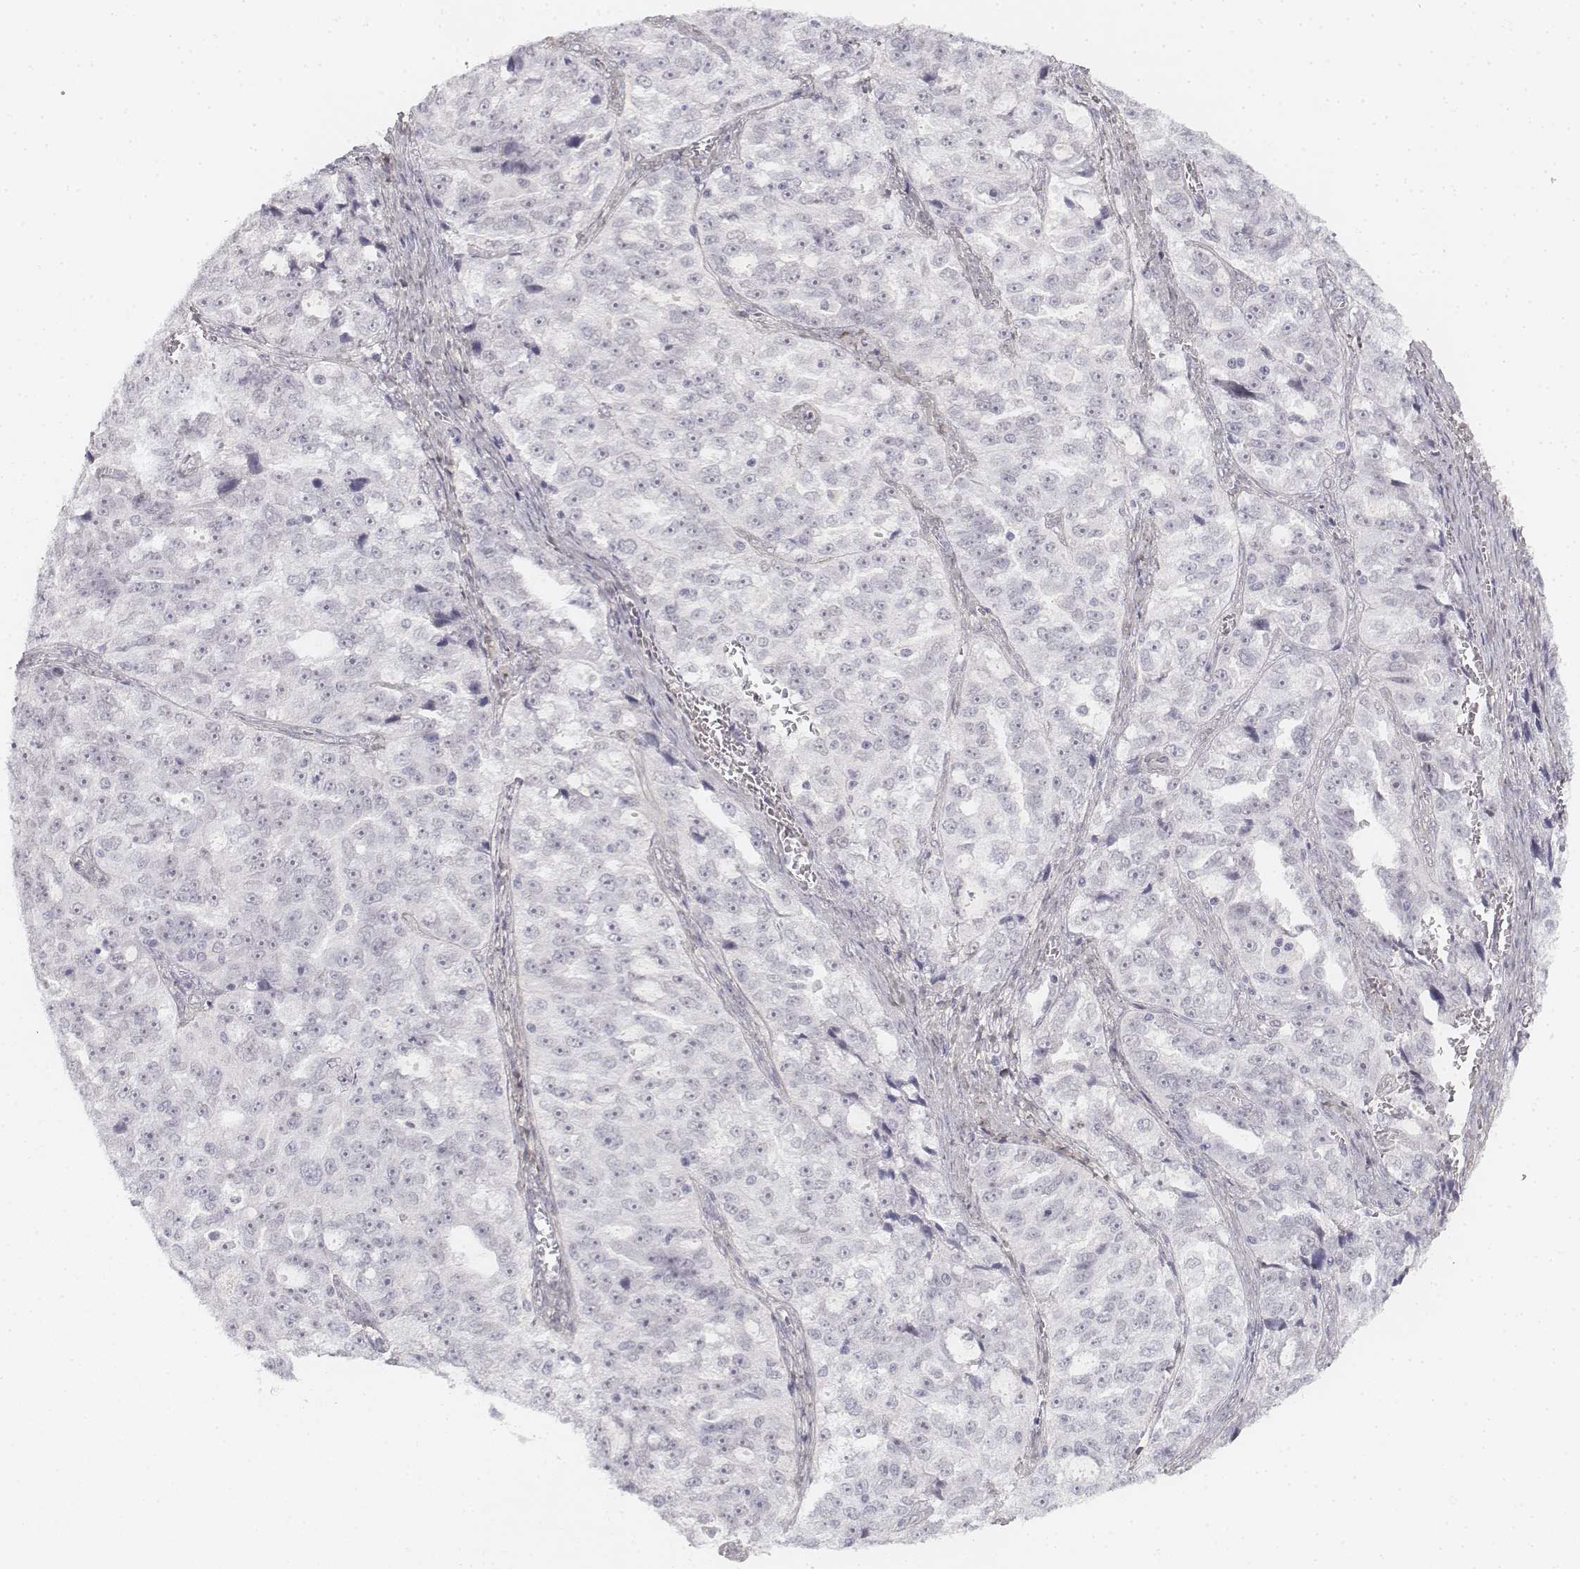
{"staining": {"intensity": "negative", "quantity": "none", "location": "none"}, "tissue": "ovarian cancer", "cell_type": "Tumor cells", "image_type": "cancer", "snomed": [{"axis": "morphology", "description": "Cystadenocarcinoma, serous, NOS"}, {"axis": "topography", "description": "Ovary"}], "caption": "A photomicrograph of serous cystadenocarcinoma (ovarian) stained for a protein reveals no brown staining in tumor cells.", "gene": "KRT84", "patient": {"sex": "female", "age": 51}}